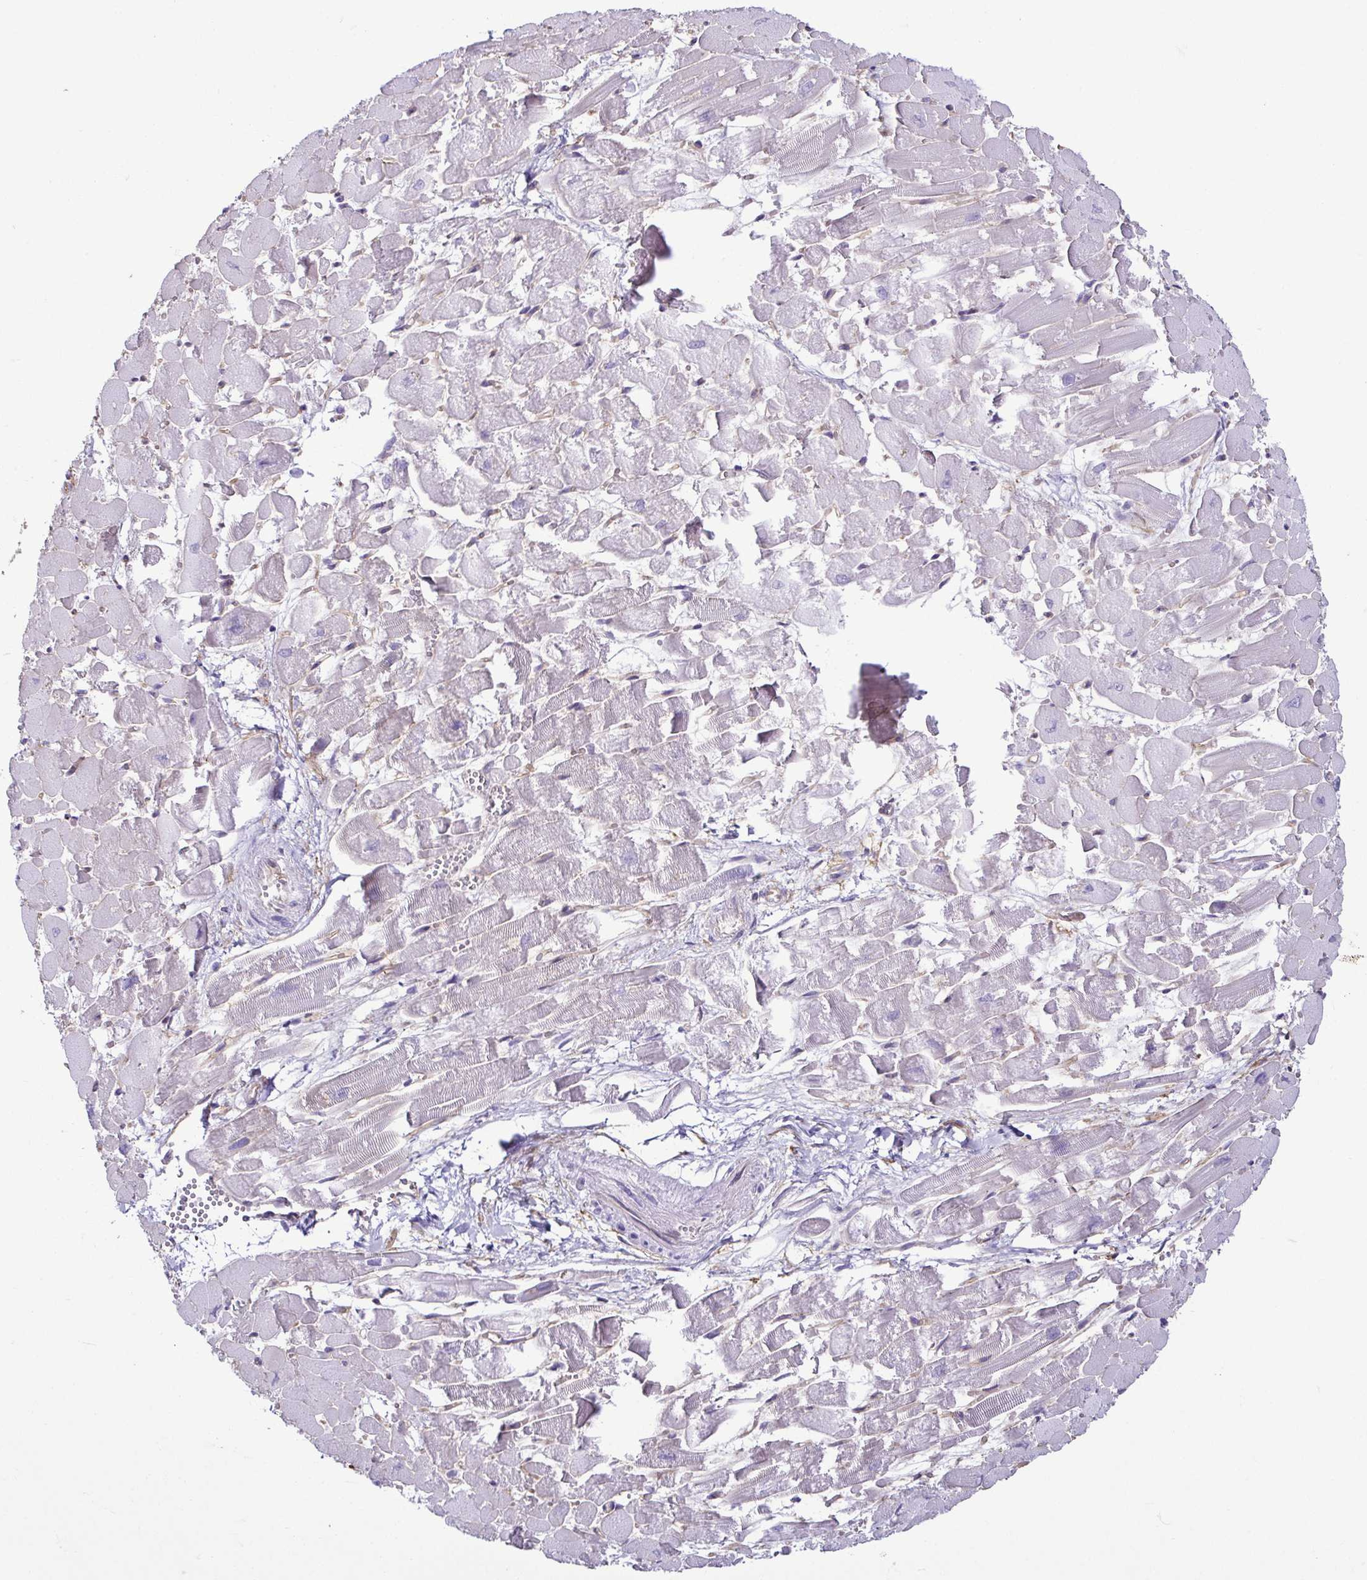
{"staining": {"intensity": "negative", "quantity": "none", "location": "none"}, "tissue": "heart muscle", "cell_type": "Cardiomyocytes", "image_type": "normal", "snomed": [{"axis": "morphology", "description": "Normal tissue, NOS"}, {"axis": "topography", "description": "Heart"}], "caption": "Protein analysis of benign heart muscle demonstrates no significant positivity in cardiomyocytes. (DAB immunohistochemistry (IHC), high magnification).", "gene": "CASP14", "patient": {"sex": "female", "age": 52}}